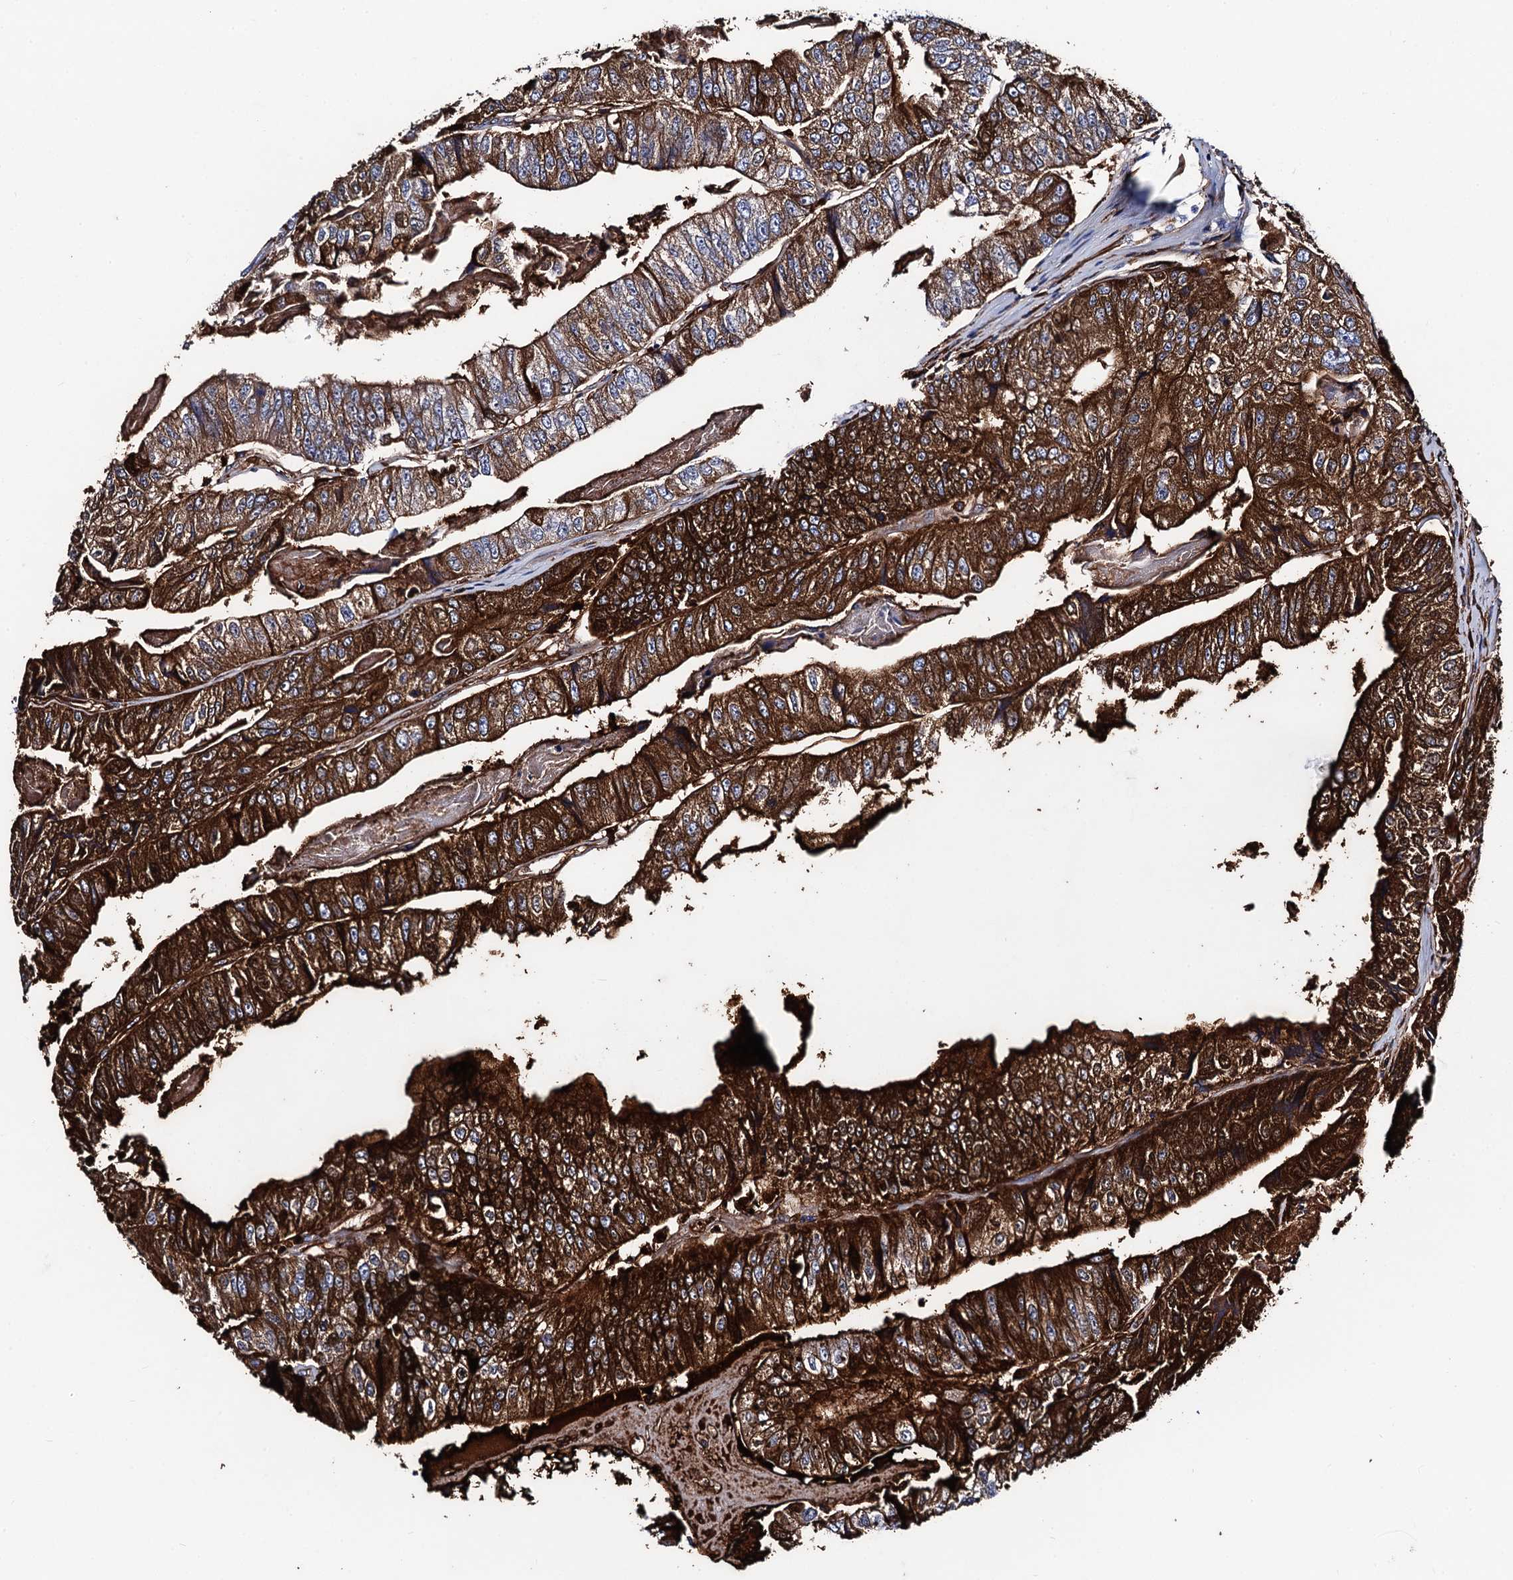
{"staining": {"intensity": "strong", "quantity": ">75%", "location": "cytoplasmic/membranous"}, "tissue": "colorectal cancer", "cell_type": "Tumor cells", "image_type": "cancer", "snomed": [{"axis": "morphology", "description": "Adenocarcinoma, NOS"}, {"axis": "topography", "description": "Colon"}], "caption": "A brown stain highlights strong cytoplasmic/membranous positivity of a protein in human adenocarcinoma (colorectal) tumor cells.", "gene": "FREM3", "patient": {"sex": "female", "age": 67}}